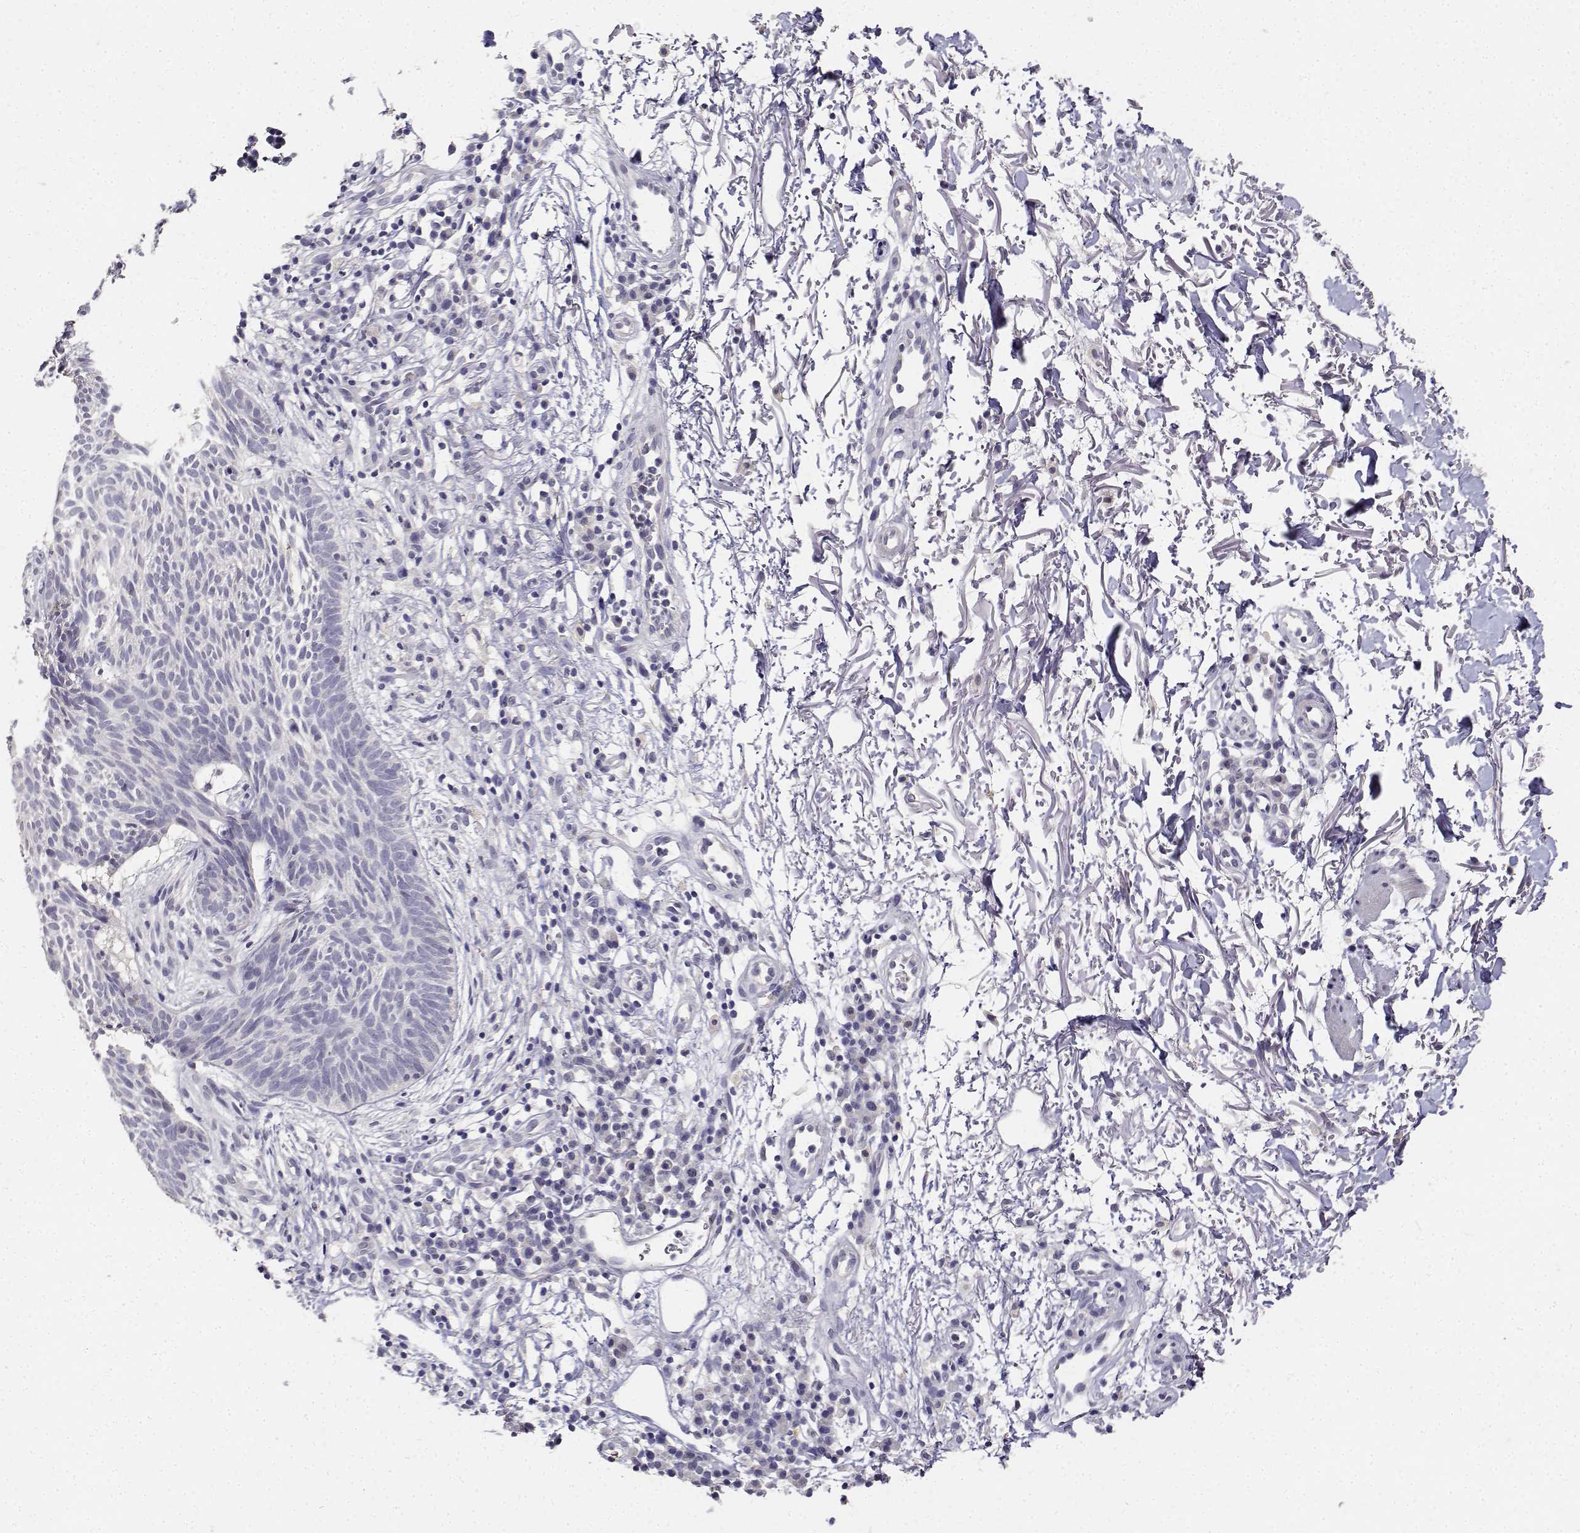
{"staining": {"intensity": "negative", "quantity": "none", "location": "none"}, "tissue": "skin cancer", "cell_type": "Tumor cells", "image_type": "cancer", "snomed": [{"axis": "morphology", "description": "Normal tissue, NOS"}, {"axis": "morphology", "description": "Basal cell carcinoma"}, {"axis": "topography", "description": "Skin"}], "caption": "DAB immunohistochemical staining of basal cell carcinoma (skin) reveals no significant positivity in tumor cells. The staining was performed using DAB (3,3'-diaminobenzidine) to visualize the protein expression in brown, while the nuclei were stained in blue with hematoxylin (Magnification: 20x).", "gene": "PAEP", "patient": {"sex": "male", "age": 68}}